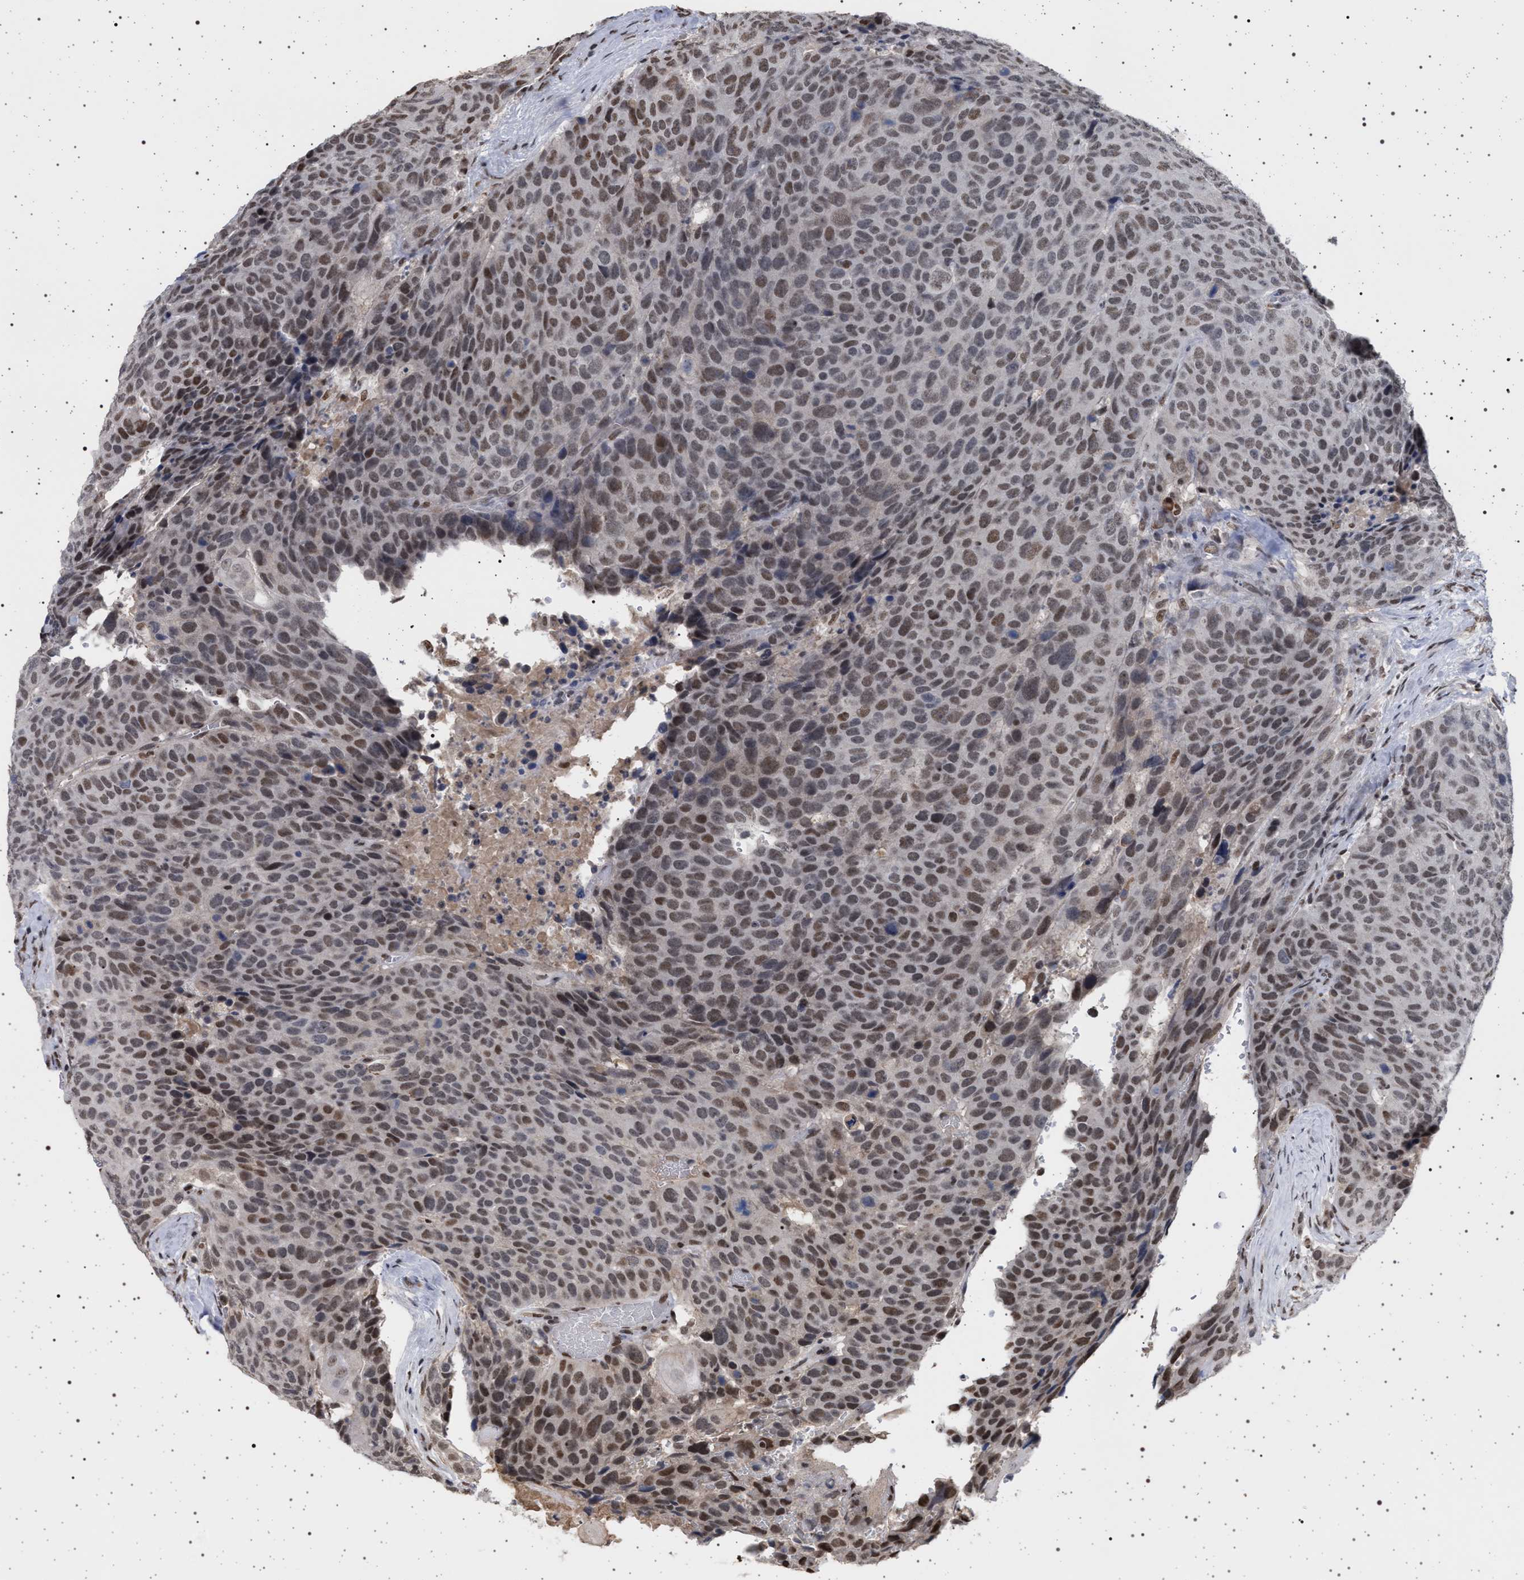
{"staining": {"intensity": "moderate", "quantity": ">75%", "location": "nuclear"}, "tissue": "head and neck cancer", "cell_type": "Tumor cells", "image_type": "cancer", "snomed": [{"axis": "morphology", "description": "Squamous cell carcinoma, NOS"}, {"axis": "topography", "description": "Head-Neck"}], "caption": "Moderate nuclear positivity is appreciated in about >75% of tumor cells in head and neck cancer (squamous cell carcinoma).", "gene": "PHF12", "patient": {"sex": "male", "age": 66}}